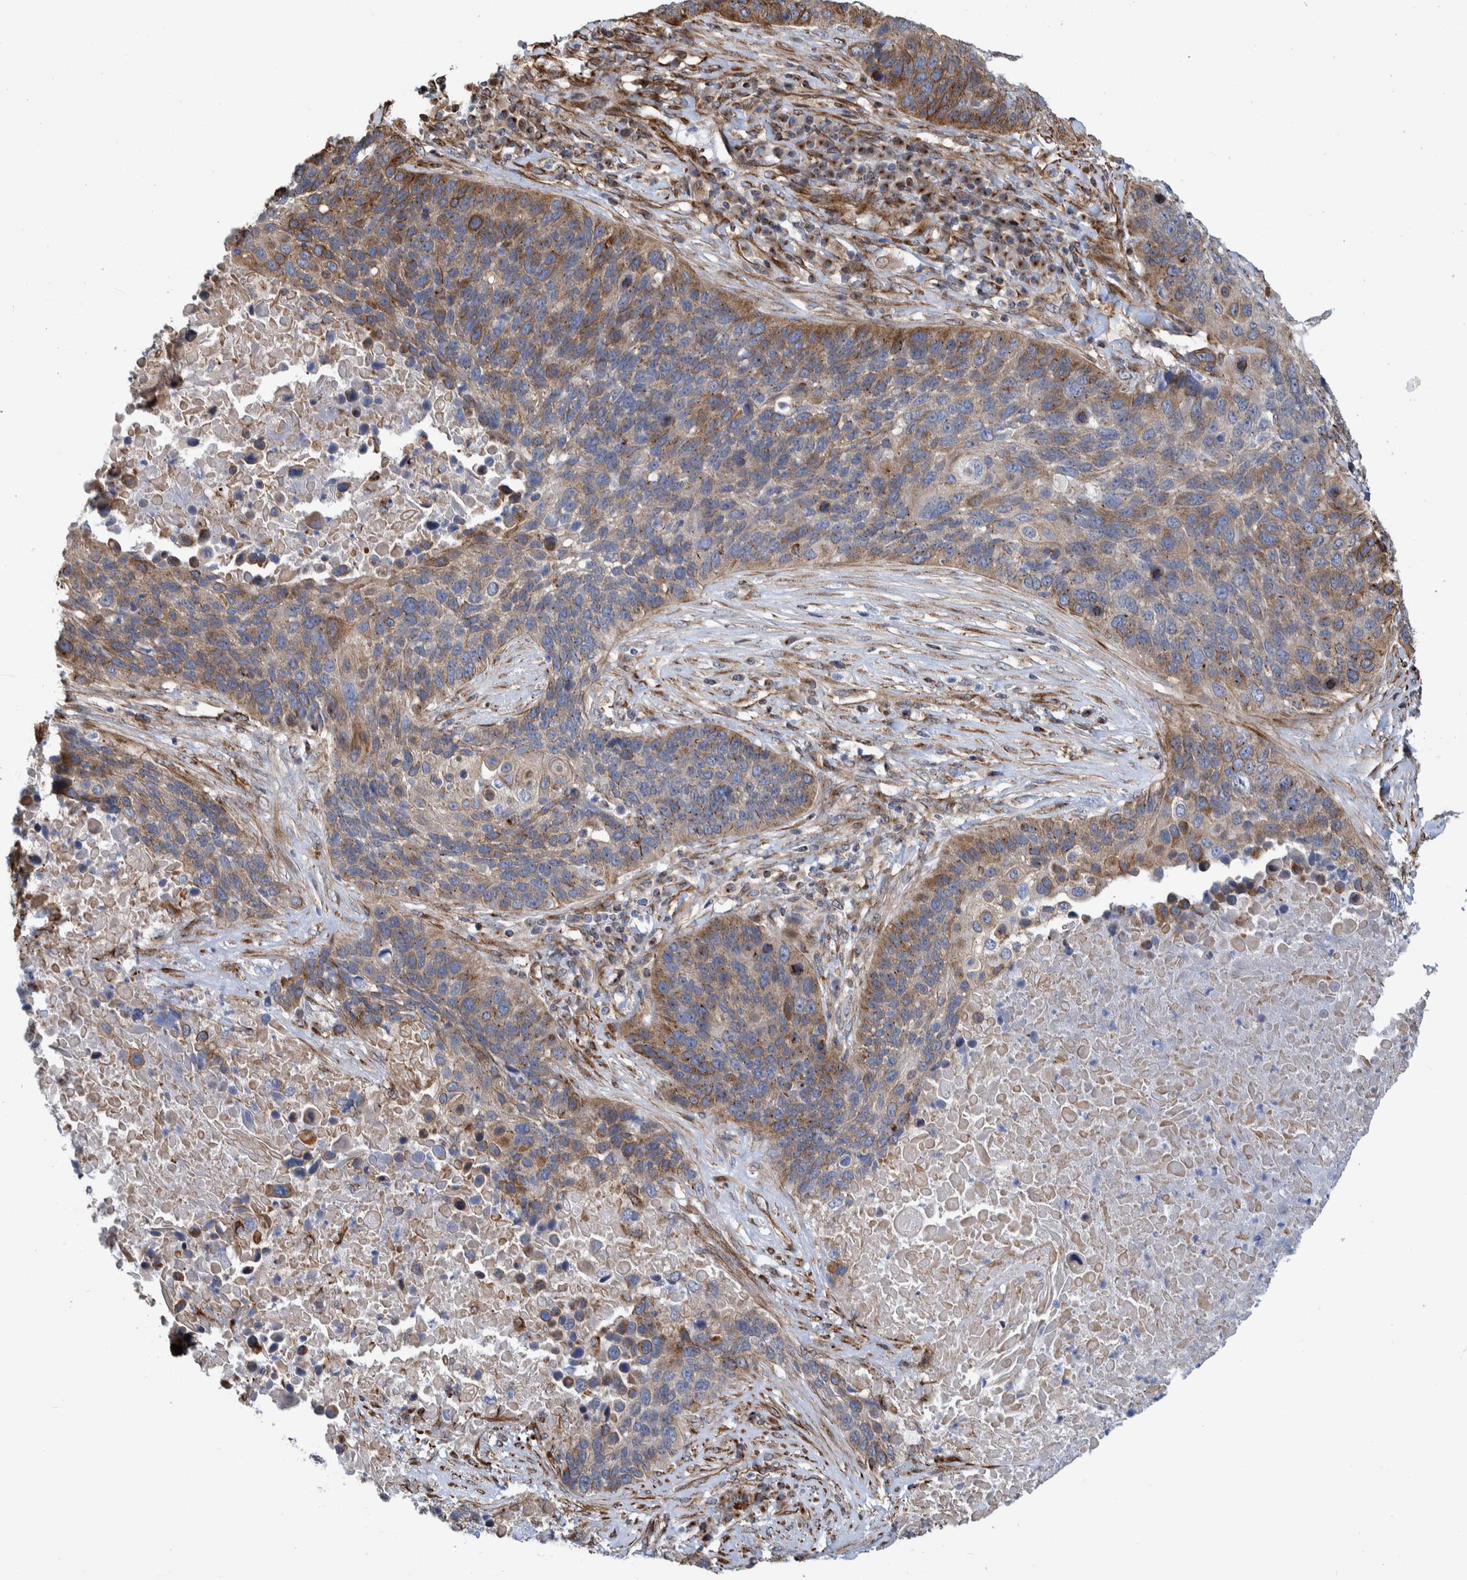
{"staining": {"intensity": "moderate", "quantity": ">75%", "location": "cytoplasmic/membranous"}, "tissue": "lung cancer", "cell_type": "Tumor cells", "image_type": "cancer", "snomed": [{"axis": "morphology", "description": "Squamous cell carcinoma, NOS"}, {"axis": "topography", "description": "Lung"}], "caption": "Immunohistochemical staining of lung squamous cell carcinoma shows moderate cytoplasmic/membranous protein positivity in approximately >75% of tumor cells. (Brightfield microscopy of DAB IHC at high magnification).", "gene": "CCDC57", "patient": {"sex": "male", "age": 66}}